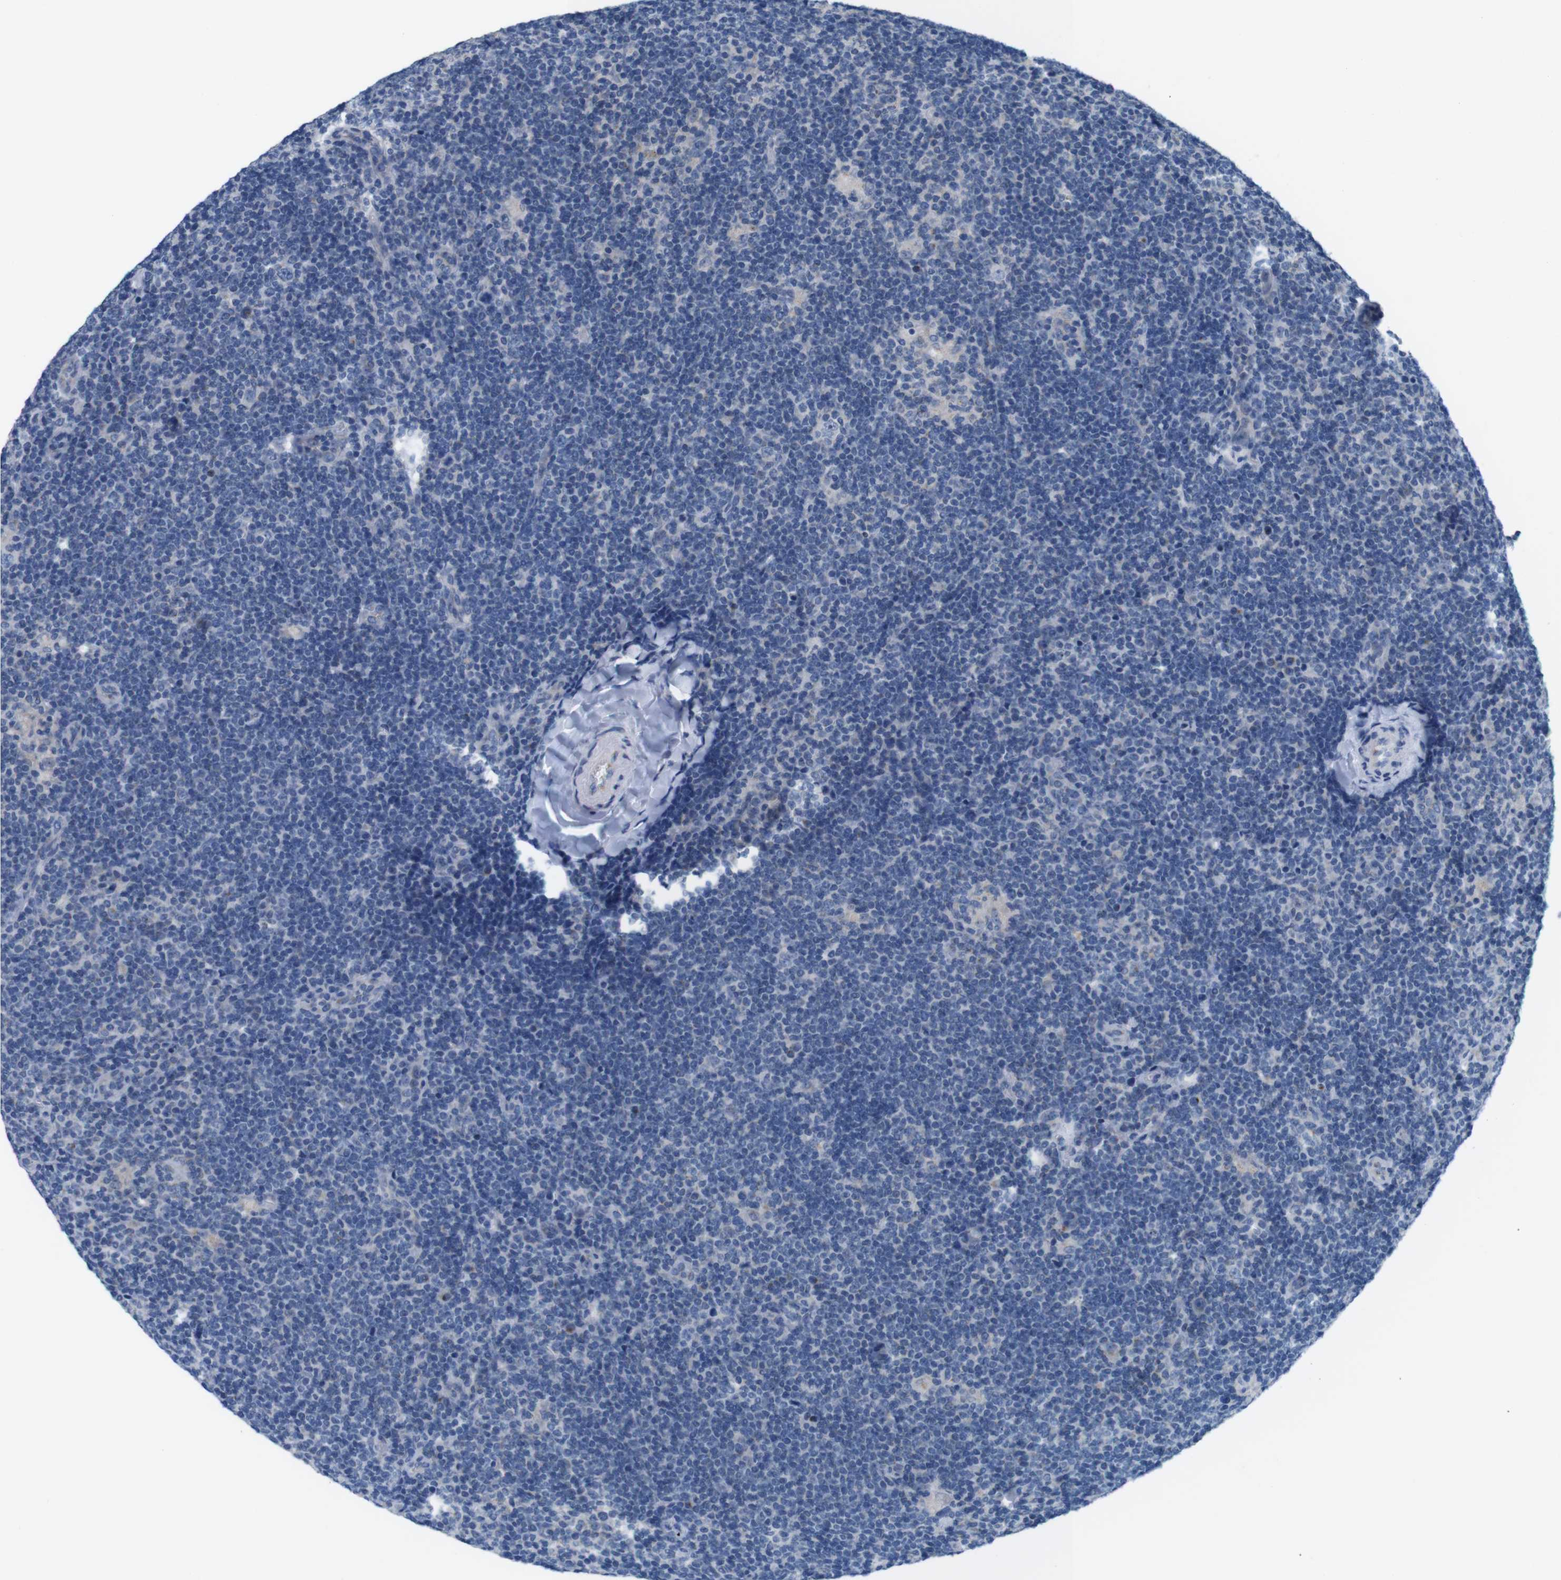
{"staining": {"intensity": "negative", "quantity": "none", "location": "none"}, "tissue": "lymphoma", "cell_type": "Tumor cells", "image_type": "cancer", "snomed": [{"axis": "morphology", "description": "Hodgkin's disease, NOS"}, {"axis": "topography", "description": "Lymph node"}], "caption": "This micrograph is of lymphoma stained with immunohistochemistry to label a protein in brown with the nuclei are counter-stained blue. There is no expression in tumor cells. (Brightfield microscopy of DAB (3,3'-diaminobenzidine) immunohistochemistry at high magnification).", "gene": "GOLGA2", "patient": {"sex": "female", "age": 57}}